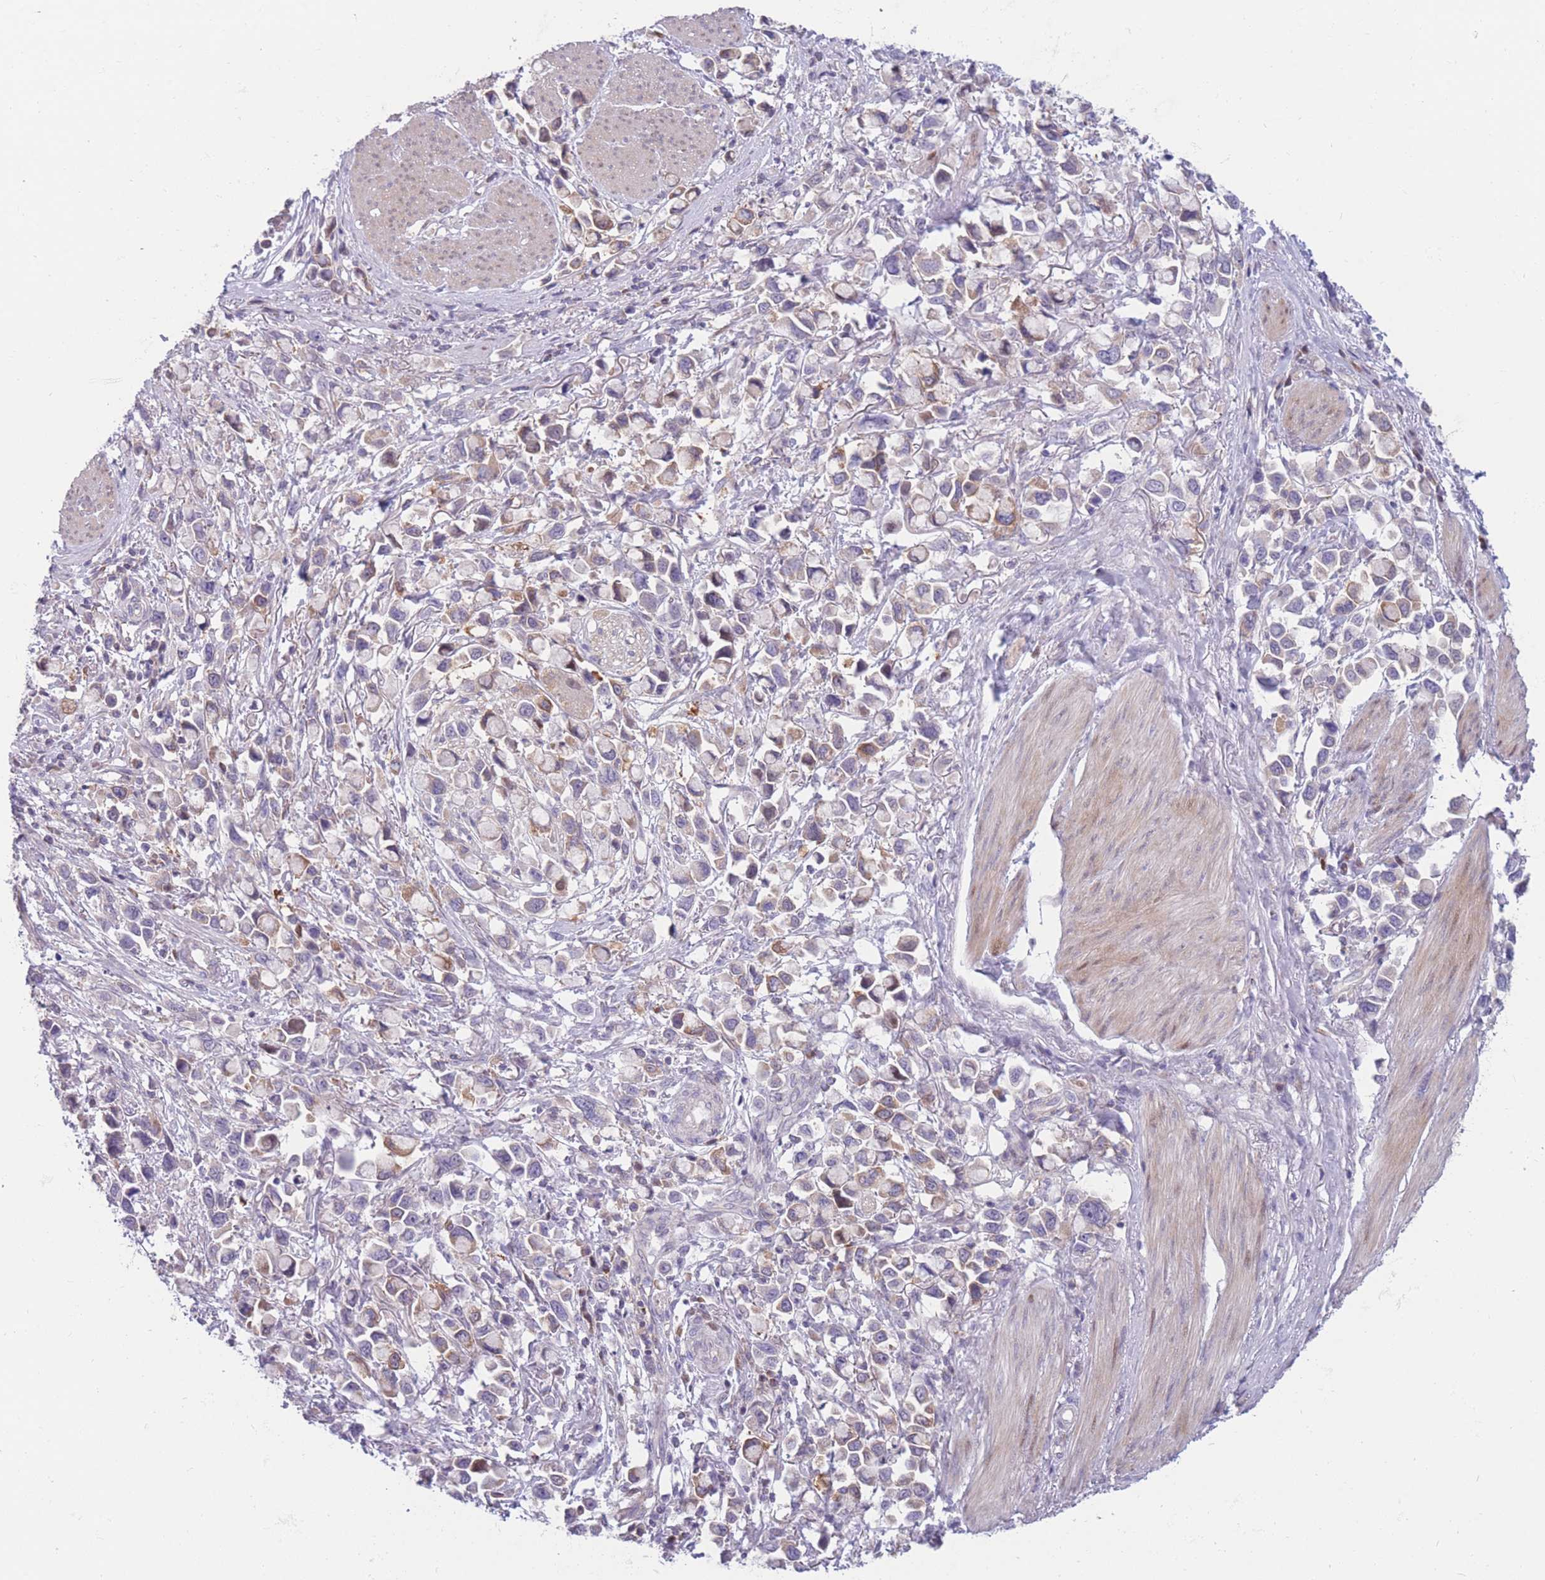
{"staining": {"intensity": "moderate", "quantity": "25%-75%", "location": "cytoplasmic/membranous"}, "tissue": "stomach cancer", "cell_type": "Tumor cells", "image_type": "cancer", "snomed": [{"axis": "morphology", "description": "Adenocarcinoma, NOS"}, {"axis": "topography", "description": "Stomach"}], "caption": "Stomach cancer (adenocarcinoma) stained with a protein marker reveals moderate staining in tumor cells.", "gene": "PDE4A", "patient": {"sex": "female", "age": 81}}